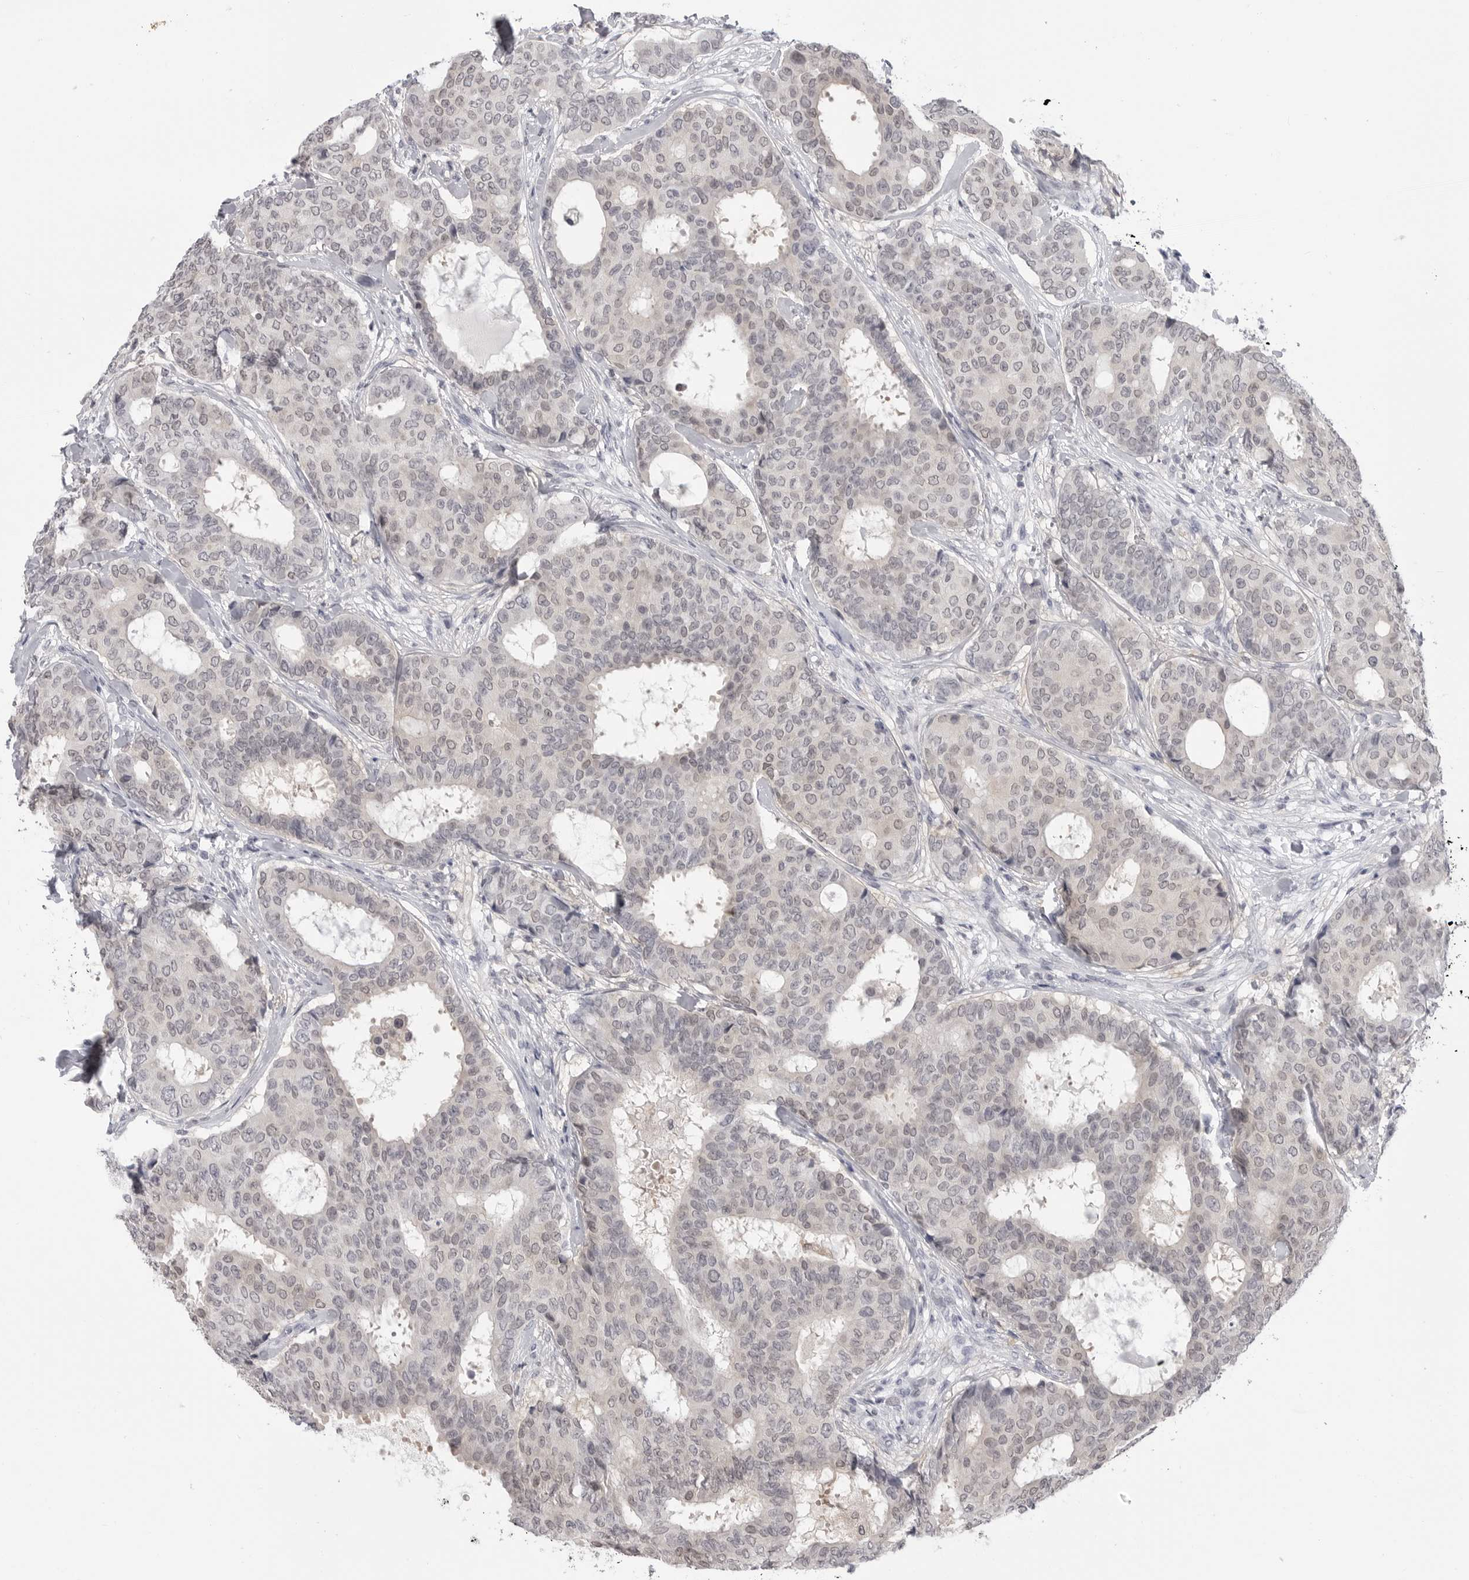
{"staining": {"intensity": "negative", "quantity": "none", "location": "none"}, "tissue": "breast cancer", "cell_type": "Tumor cells", "image_type": "cancer", "snomed": [{"axis": "morphology", "description": "Duct carcinoma"}, {"axis": "topography", "description": "Breast"}], "caption": "Immunohistochemistry (IHC) of infiltrating ductal carcinoma (breast) displays no positivity in tumor cells.", "gene": "PNPO", "patient": {"sex": "female", "age": 75}}